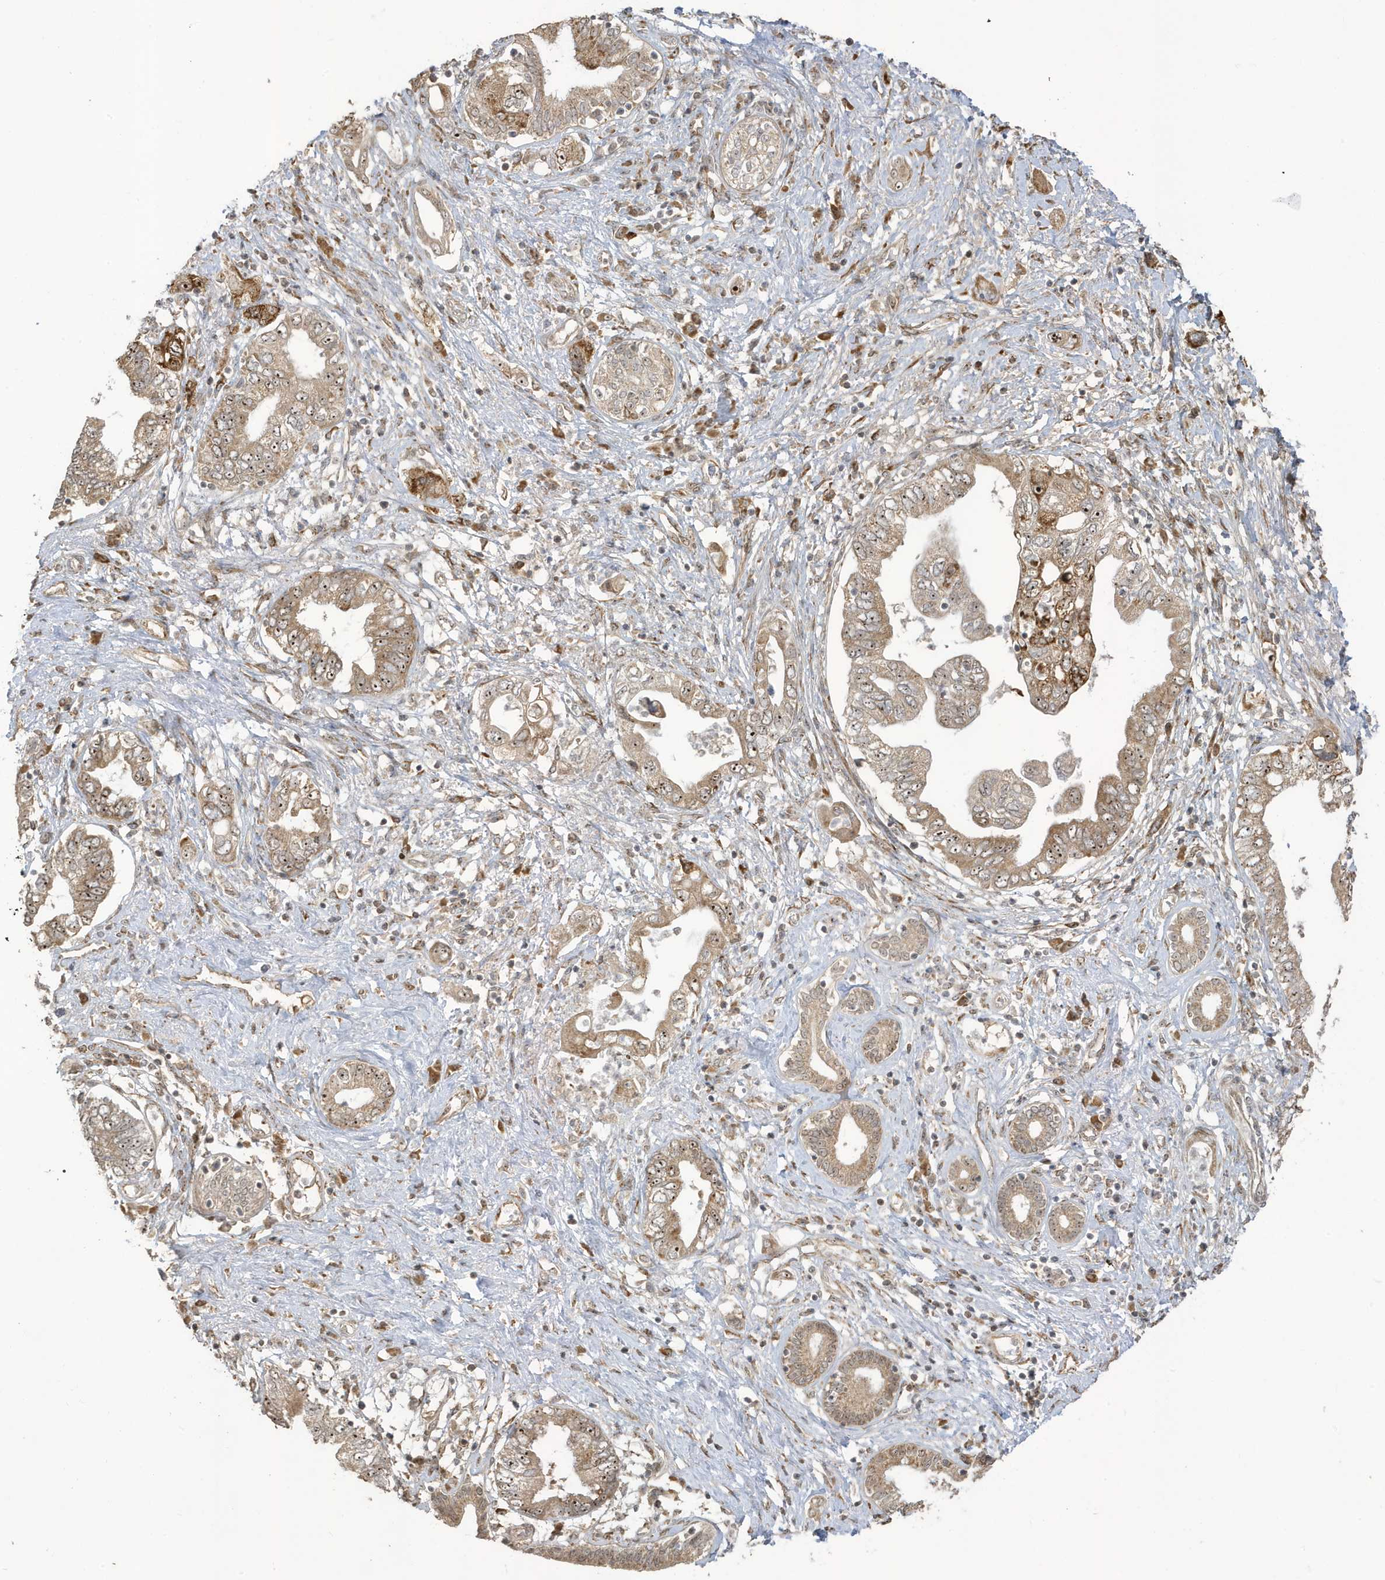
{"staining": {"intensity": "moderate", "quantity": ">75%", "location": "cytoplasmic/membranous,nuclear"}, "tissue": "pancreatic cancer", "cell_type": "Tumor cells", "image_type": "cancer", "snomed": [{"axis": "morphology", "description": "Adenocarcinoma, NOS"}, {"axis": "topography", "description": "Pancreas"}], "caption": "Human adenocarcinoma (pancreatic) stained for a protein (brown) reveals moderate cytoplasmic/membranous and nuclear positive positivity in approximately >75% of tumor cells.", "gene": "ECM2", "patient": {"sex": "female", "age": 73}}